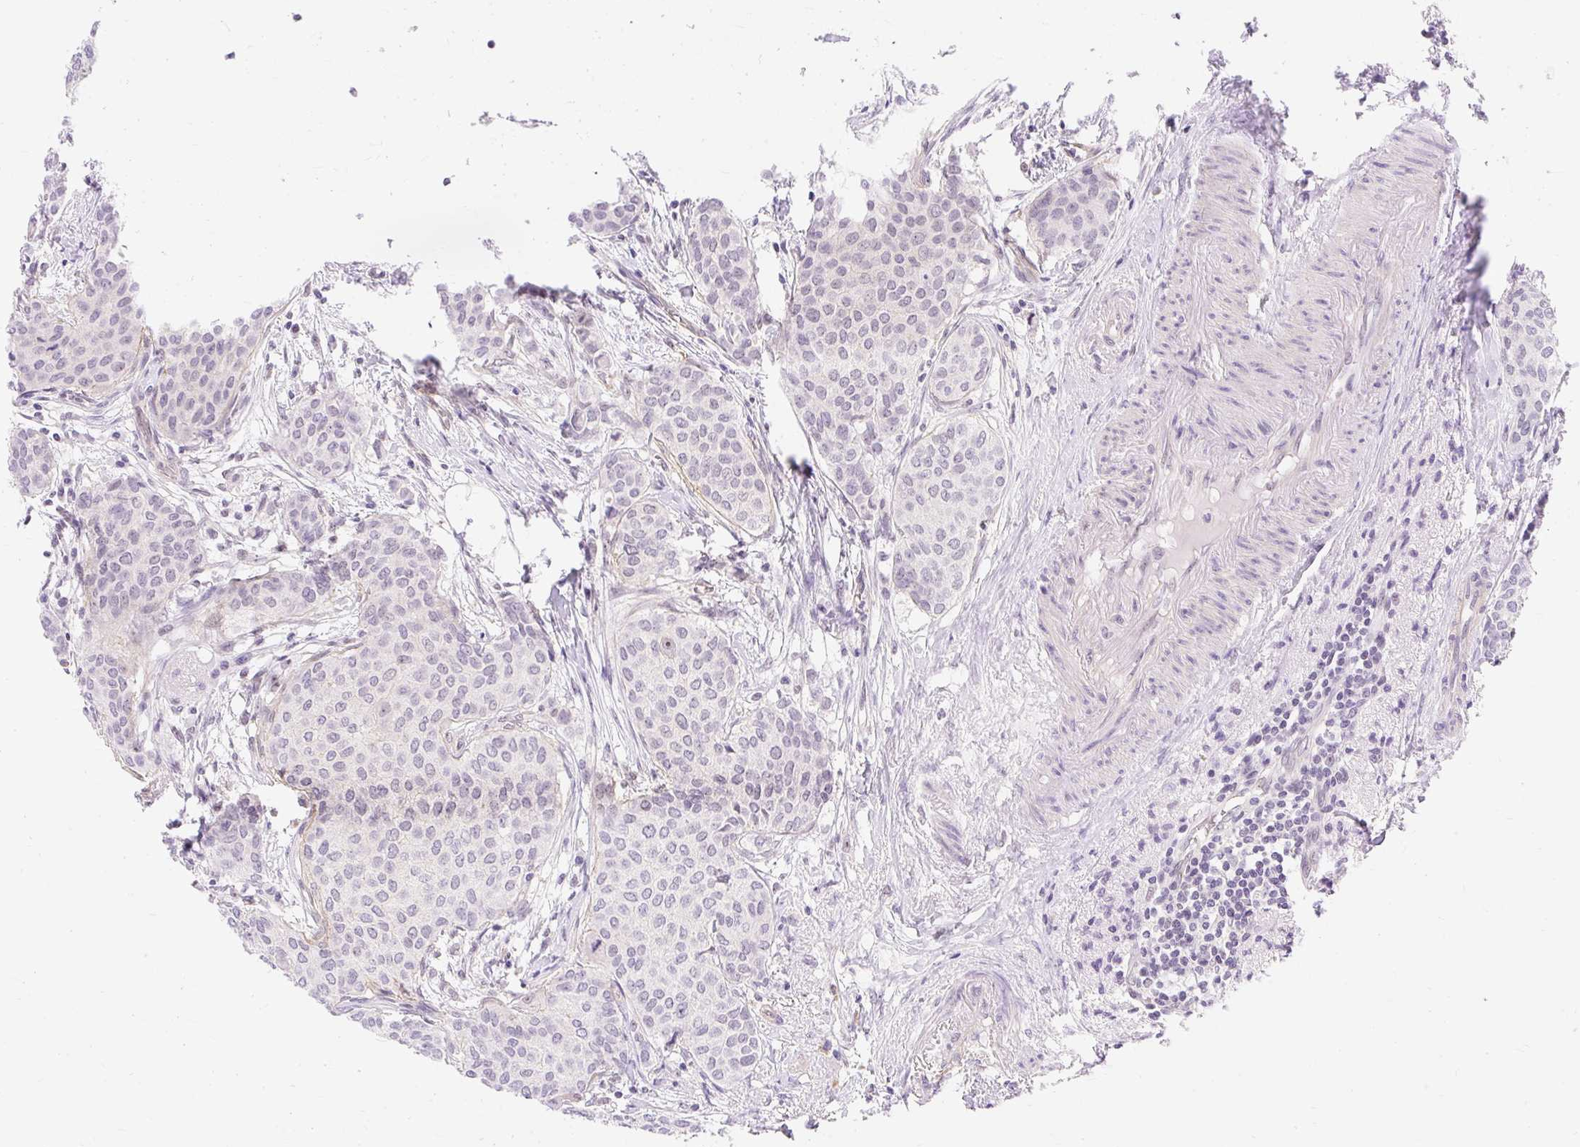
{"staining": {"intensity": "negative", "quantity": "none", "location": "none"}, "tissue": "breast cancer", "cell_type": "Tumor cells", "image_type": "cancer", "snomed": [{"axis": "morphology", "description": "Duct carcinoma"}, {"axis": "topography", "description": "Breast"}], "caption": "IHC of human breast cancer (intraductal carcinoma) displays no expression in tumor cells.", "gene": "OBP2A", "patient": {"sex": "female", "age": 47}}